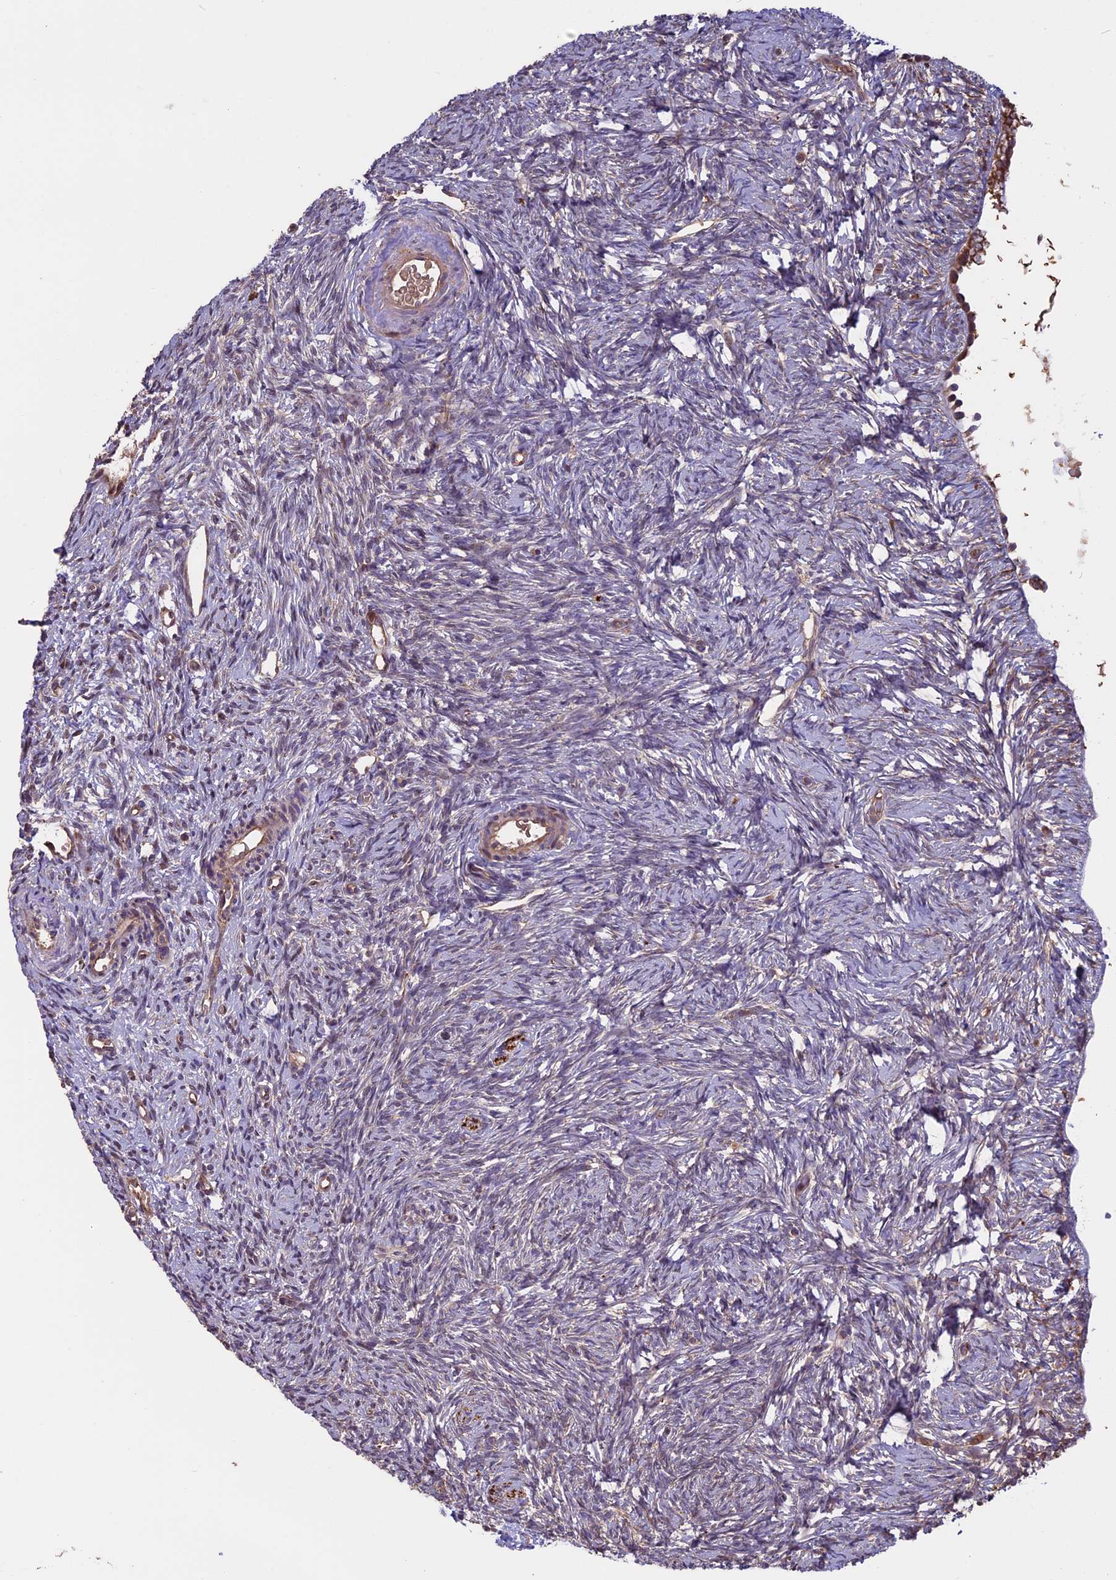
{"staining": {"intensity": "weak", "quantity": "<25%", "location": "cytoplasmic/membranous"}, "tissue": "ovary", "cell_type": "Ovarian stroma cells", "image_type": "normal", "snomed": [{"axis": "morphology", "description": "Normal tissue, NOS"}, {"axis": "topography", "description": "Ovary"}], "caption": "This is an immunohistochemistry (IHC) image of unremarkable human ovary. There is no expression in ovarian stroma cells.", "gene": "VWA3A", "patient": {"sex": "female", "age": 51}}